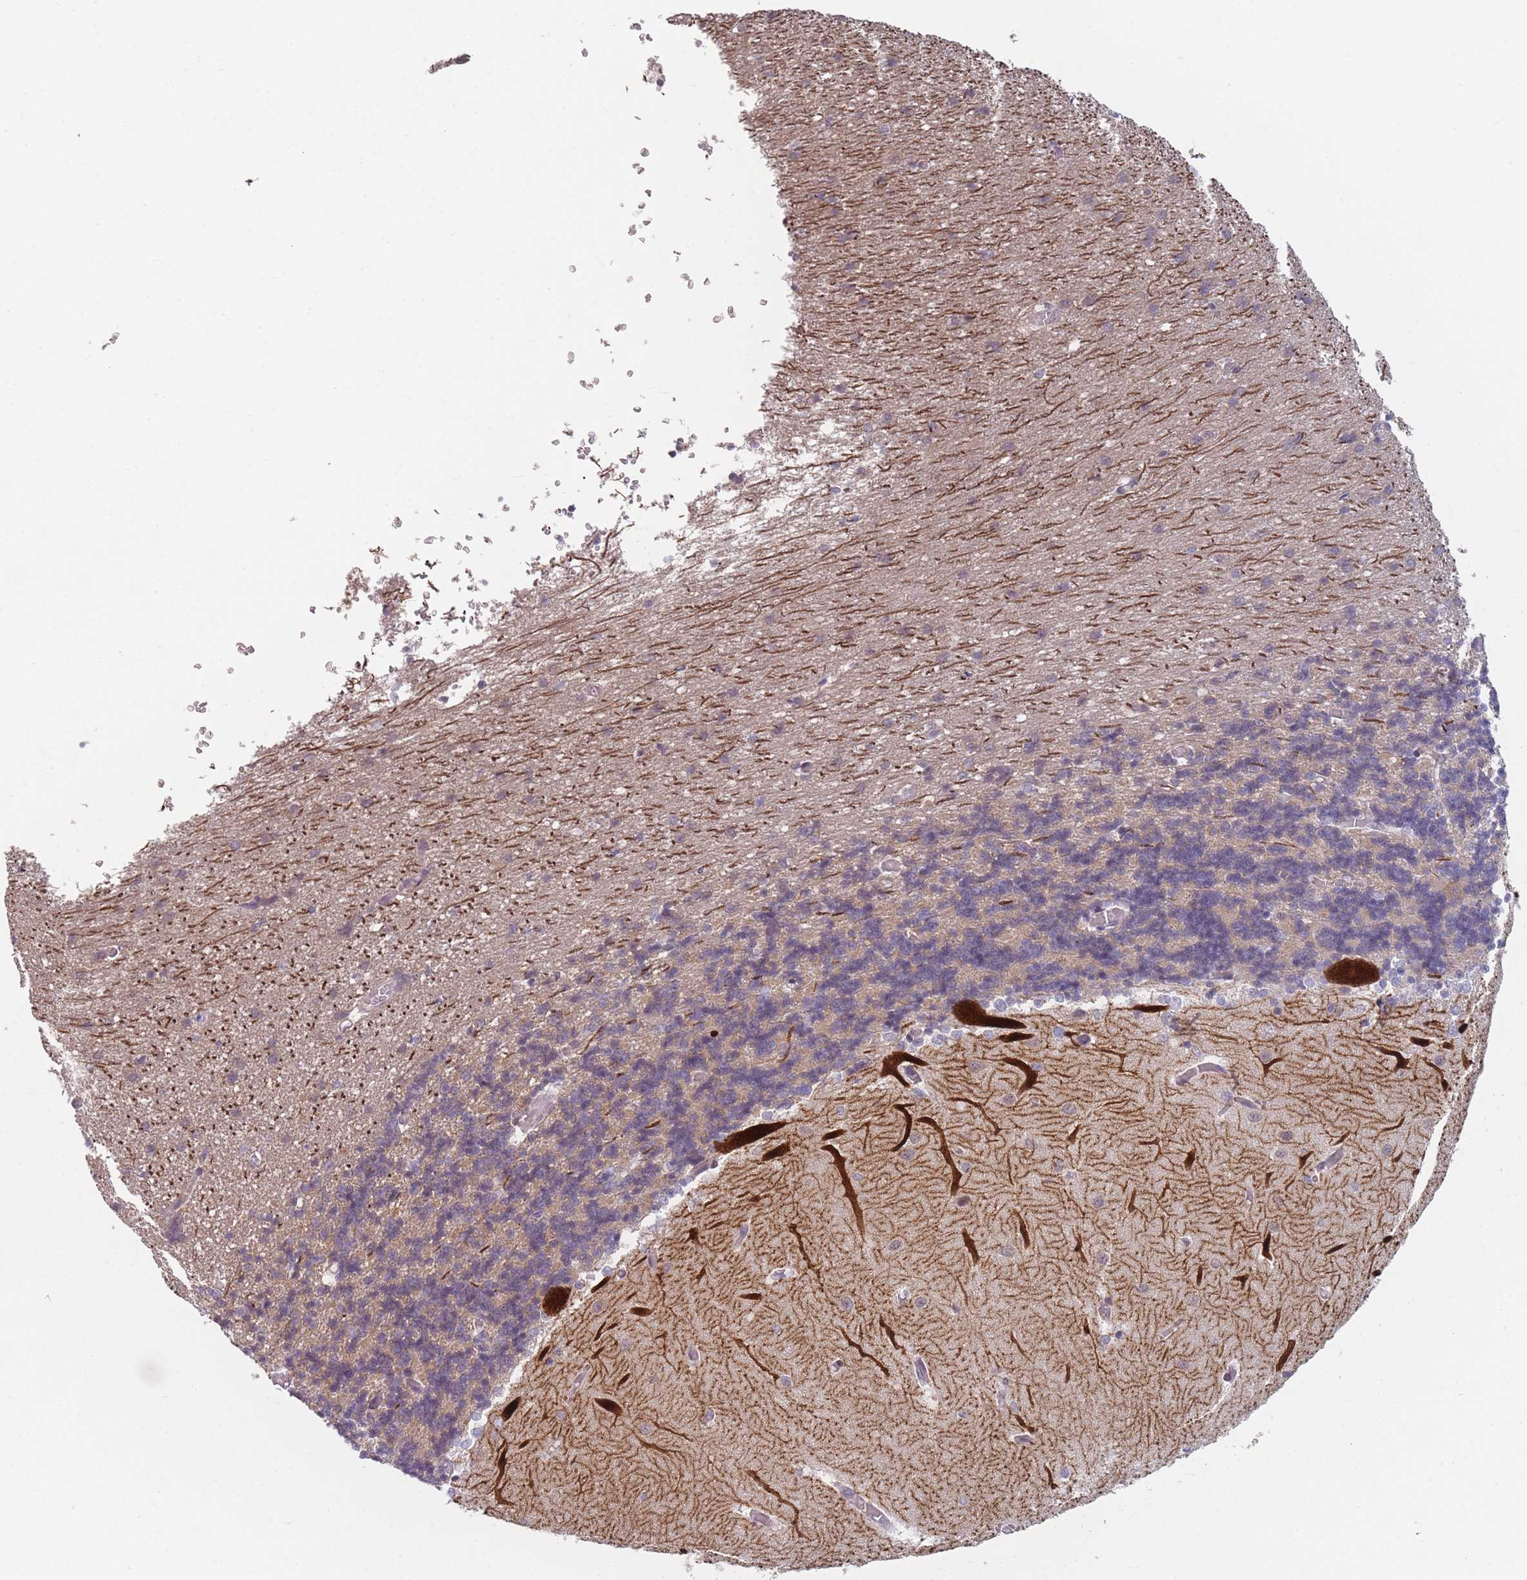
{"staining": {"intensity": "negative", "quantity": "none", "location": "none"}, "tissue": "cerebellum", "cell_type": "Cells in granular layer", "image_type": "normal", "snomed": [{"axis": "morphology", "description": "Normal tissue, NOS"}, {"axis": "topography", "description": "Cerebellum"}], "caption": "Immunohistochemical staining of normal human cerebellum shows no significant staining in cells in granular layer. The staining was performed using DAB (3,3'-diaminobenzidine) to visualize the protein expression in brown, while the nuclei were stained in blue with hematoxylin (Magnification: 20x).", "gene": "ANKRD10", "patient": {"sex": "male", "age": 37}}